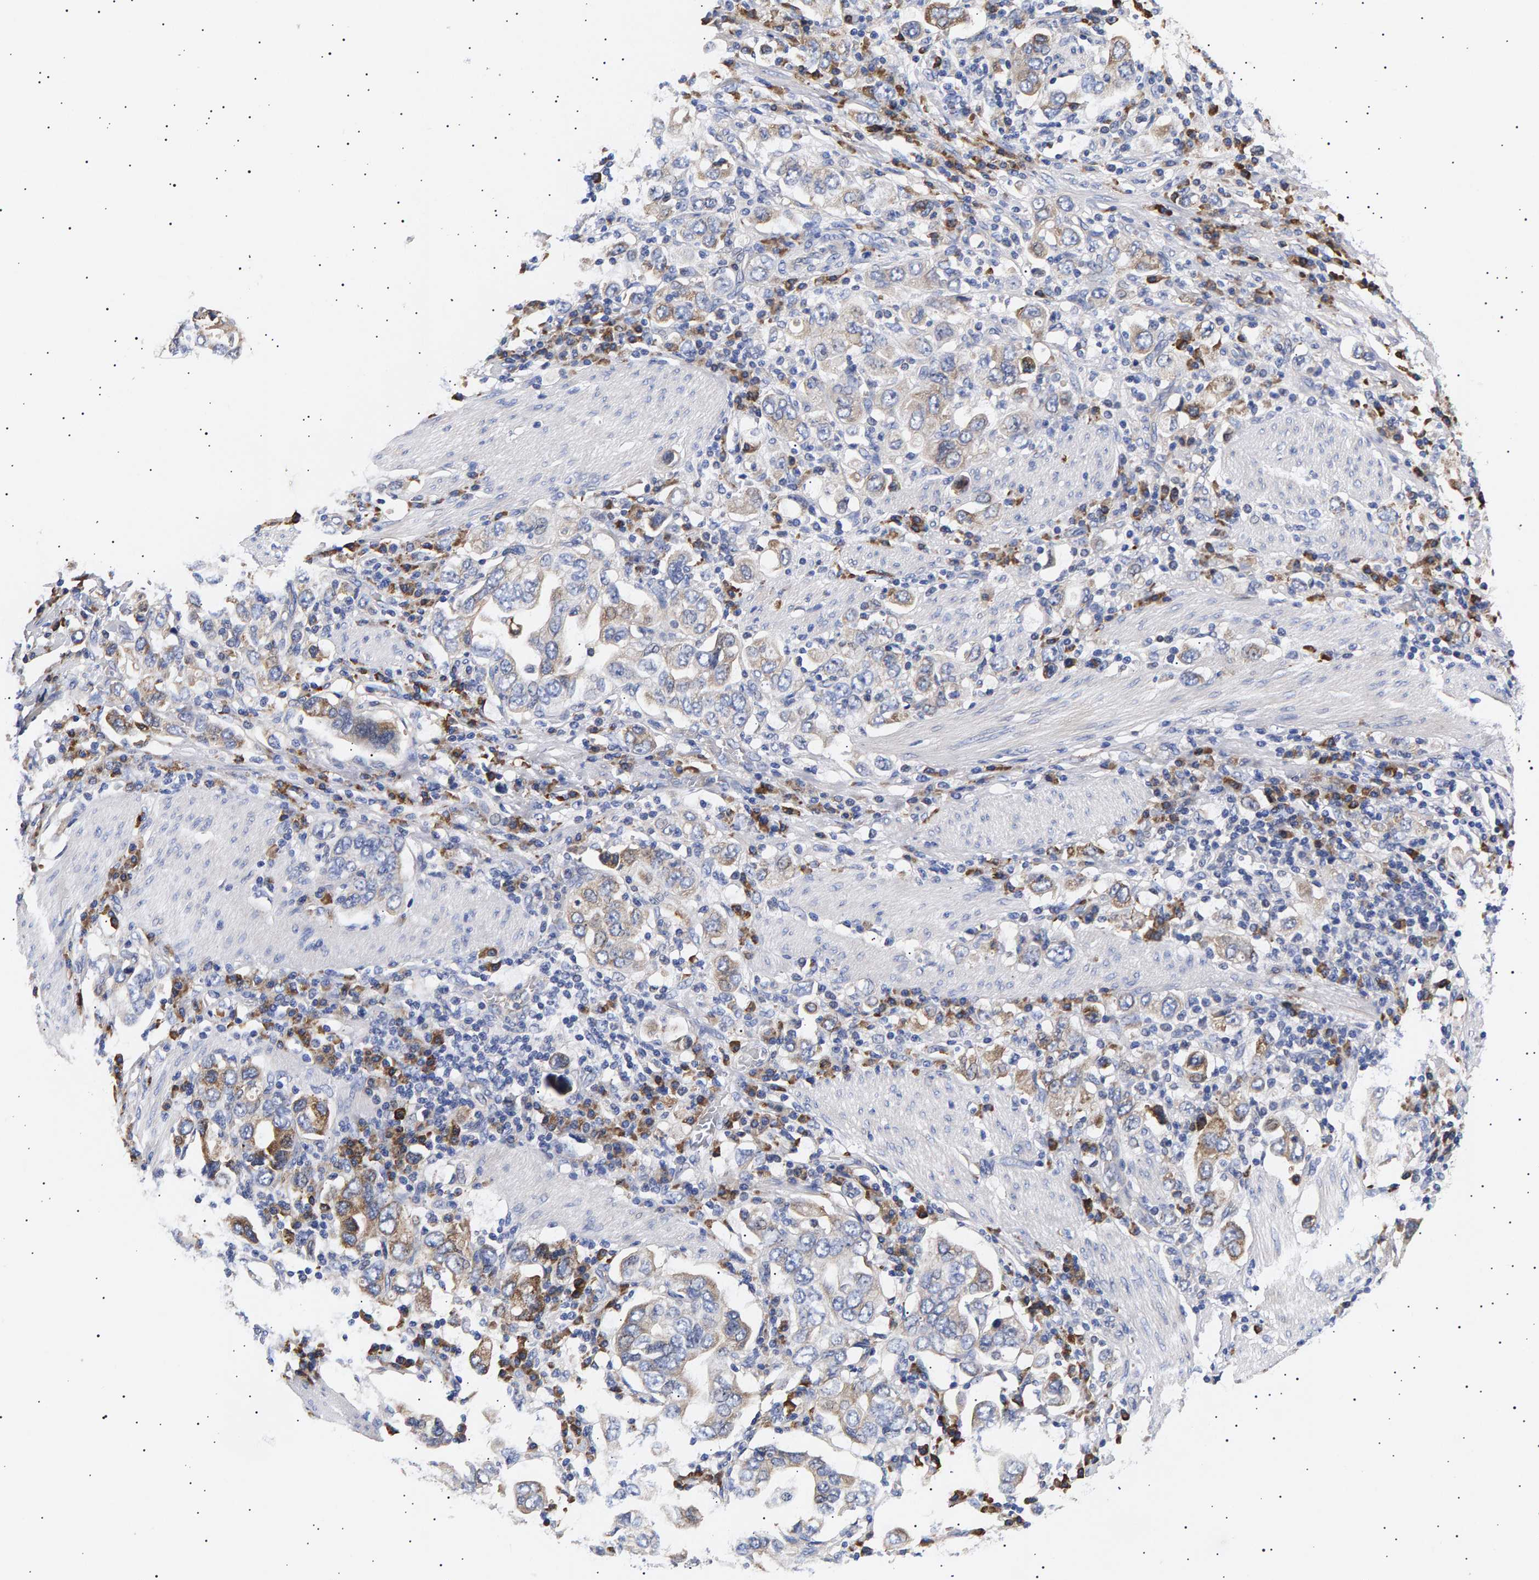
{"staining": {"intensity": "weak", "quantity": "<25%", "location": "cytoplasmic/membranous"}, "tissue": "stomach cancer", "cell_type": "Tumor cells", "image_type": "cancer", "snomed": [{"axis": "morphology", "description": "Adenocarcinoma, NOS"}, {"axis": "topography", "description": "Stomach, upper"}], "caption": "Stomach adenocarcinoma was stained to show a protein in brown. There is no significant expression in tumor cells.", "gene": "ANKRD40", "patient": {"sex": "male", "age": 62}}